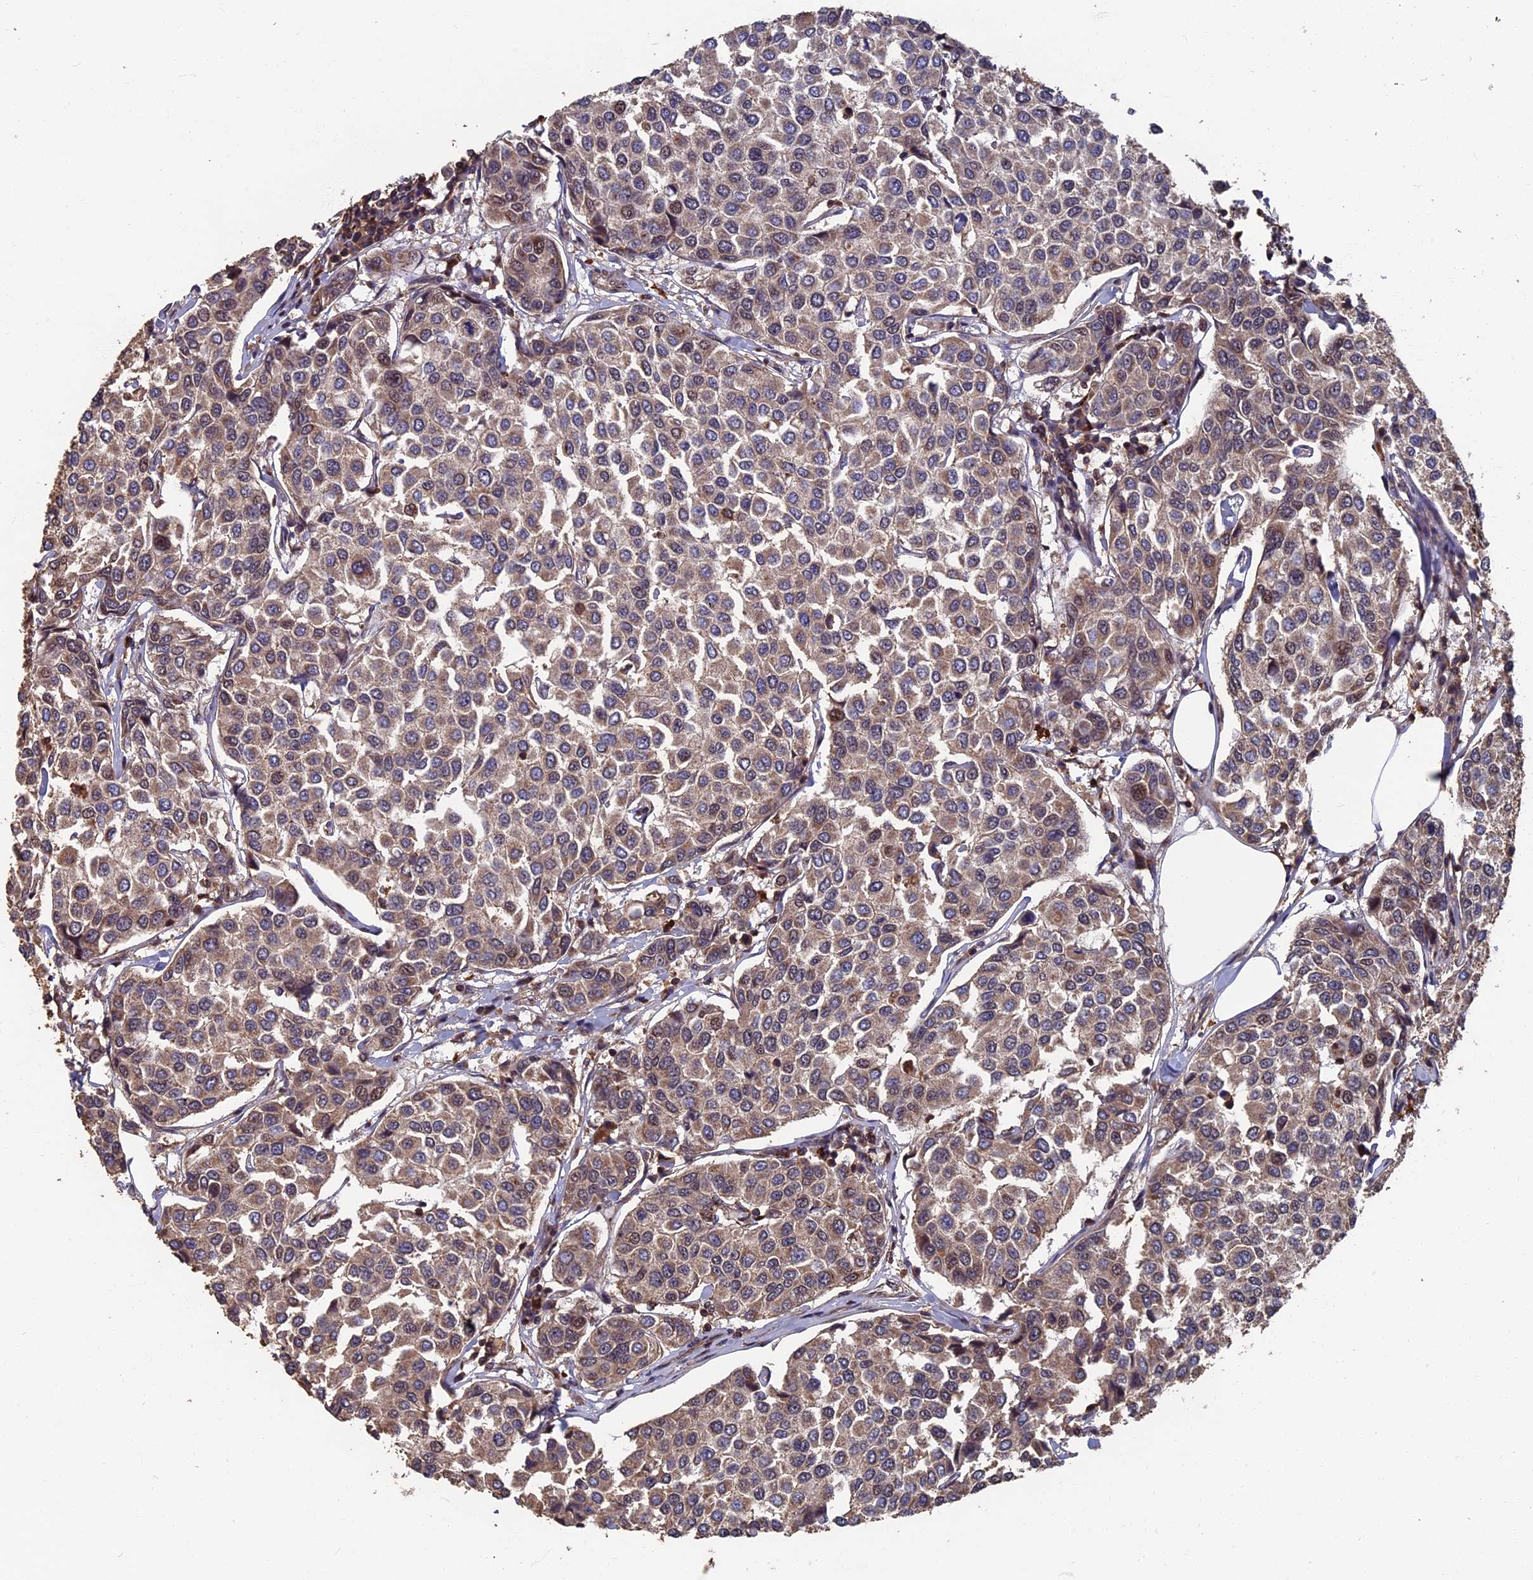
{"staining": {"intensity": "weak", "quantity": ">75%", "location": "cytoplasmic/membranous"}, "tissue": "breast cancer", "cell_type": "Tumor cells", "image_type": "cancer", "snomed": [{"axis": "morphology", "description": "Duct carcinoma"}, {"axis": "topography", "description": "Breast"}], "caption": "High-power microscopy captured an immunohistochemistry micrograph of breast cancer (infiltrating ductal carcinoma), revealing weak cytoplasmic/membranous expression in approximately >75% of tumor cells. Ihc stains the protein of interest in brown and the nuclei are stained blue.", "gene": "RASGRF1", "patient": {"sex": "female", "age": 55}}